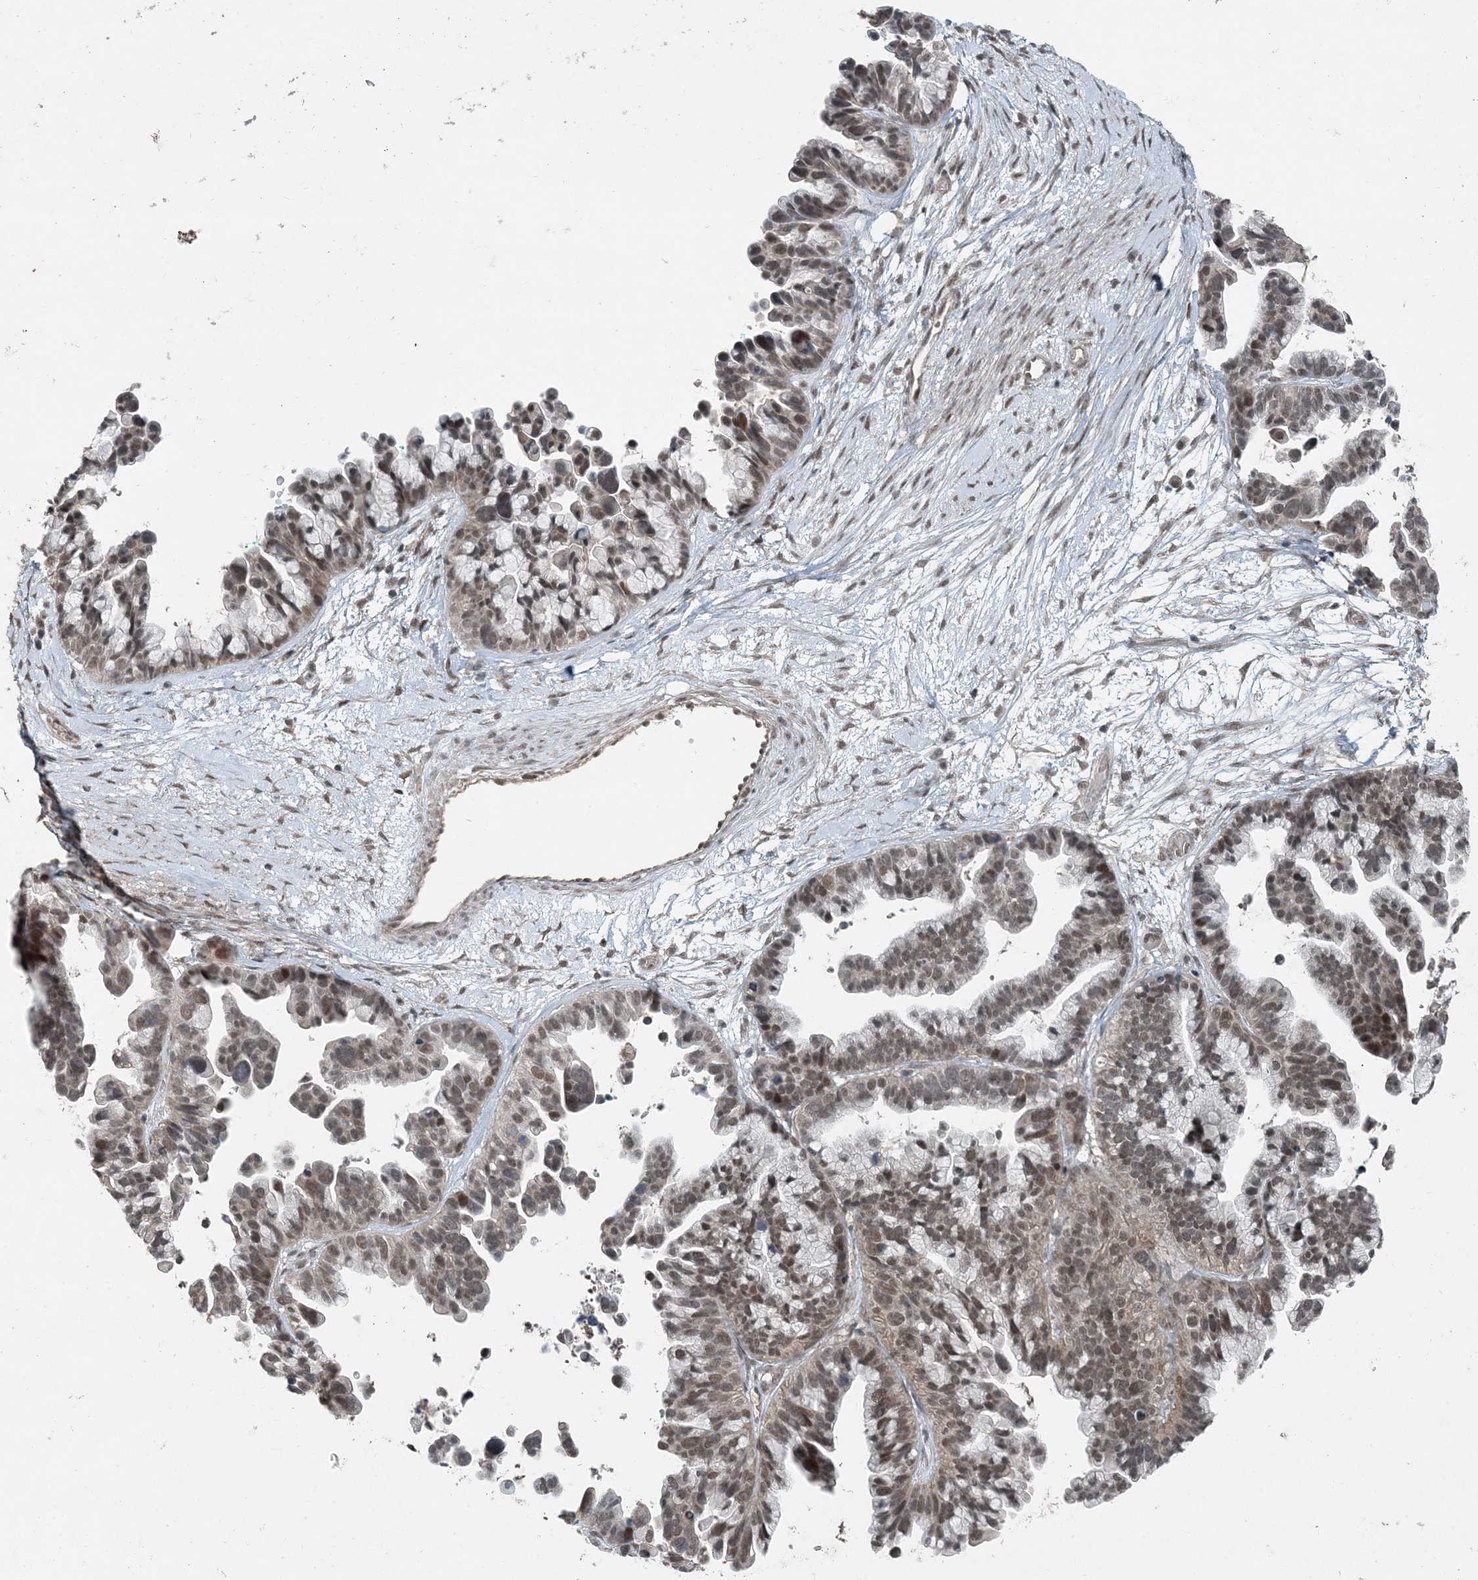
{"staining": {"intensity": "moderate", "quantity": "25%-75%", "location": "nuclear"}, "tissue": "ovarian cancer", "cell_type": "Tumor cells", "image_type": "cancer", "snomed": [{"axis": "morphology", "description": "Cystadenocarcinoma, serous, NOS"}, {"axis": "topography", "description": "Ovary"}], "caption": "IHC micrograph of neoplastic tissue: ovarian cancer (serous cystadenocarcinoma) stained using IHC demonstrates medium levels of moderate protein expression localized specifically in the nuclear of tumor cells, appearing as a nuclear brown color.", "gene": "COPS7B", "patient": {"sex": "female", "age": 56}}